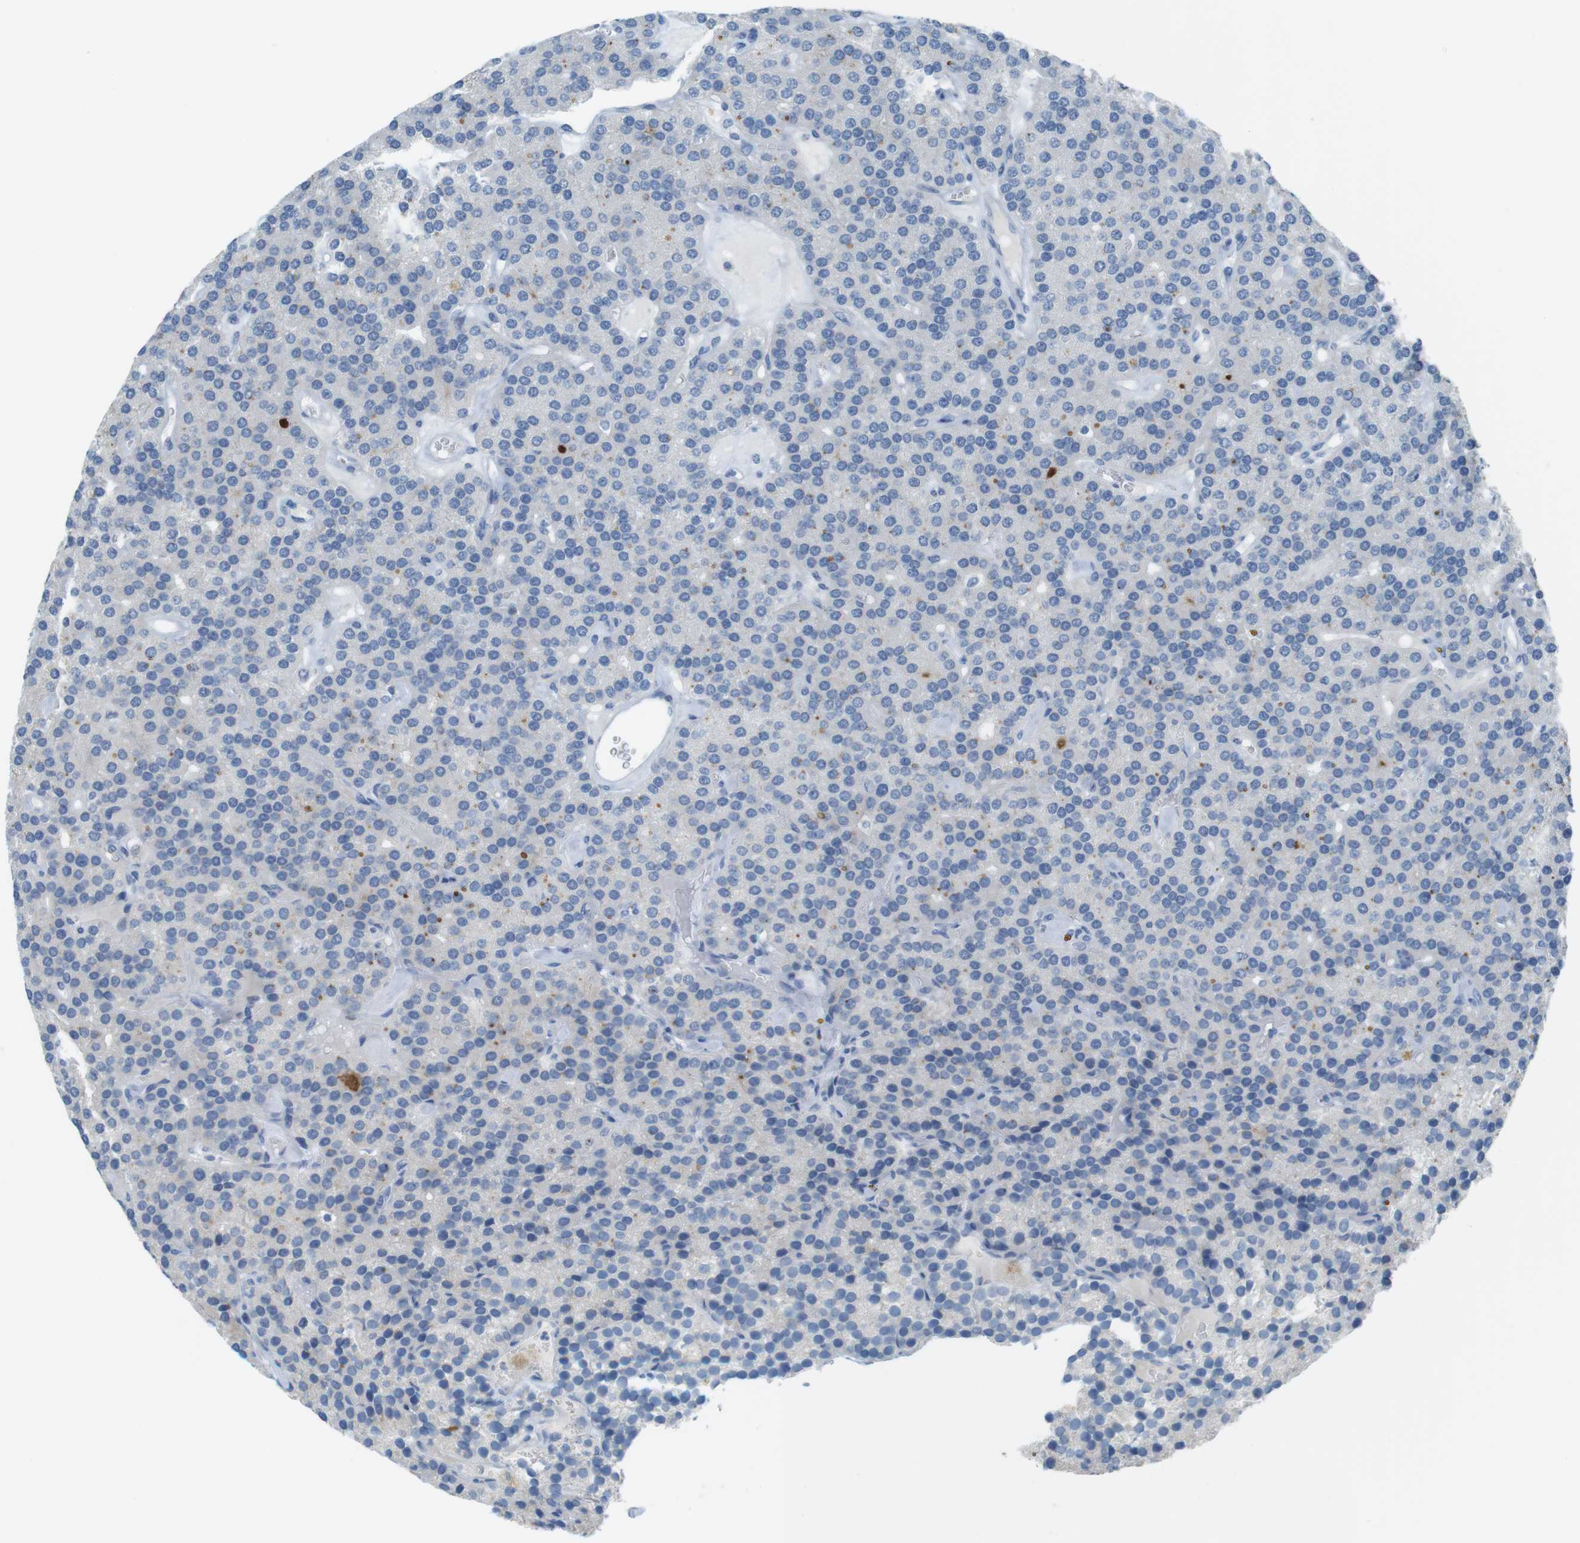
{"staining": {"intensity": "negative", "quantity": "none", "location": "none"}, "tissue": "parathyroid gland", "cell_type": "Glandular cells", "image_type": "normal", "snomed": [{"axis": "morphology", "description": "Normal tissue, NOS"}, {"axis": "morphology", "description": "Adenoma, NOS"}, {"axis": "topography", "description": "Parathyroid gland"}], "caption": "Immunohistochemistry (IHC) histopathology image of normal parathyroid gland stained for a protein (brown), which exhibits no staining in glandular cells. The staining is performed using DAB (3,3'-diaminobenzidine) brown chromogen with nuclei counter-stained in using hematoxylin.", "gene": "YIPF1", "patient": {"sex": "female", "age": 86}}